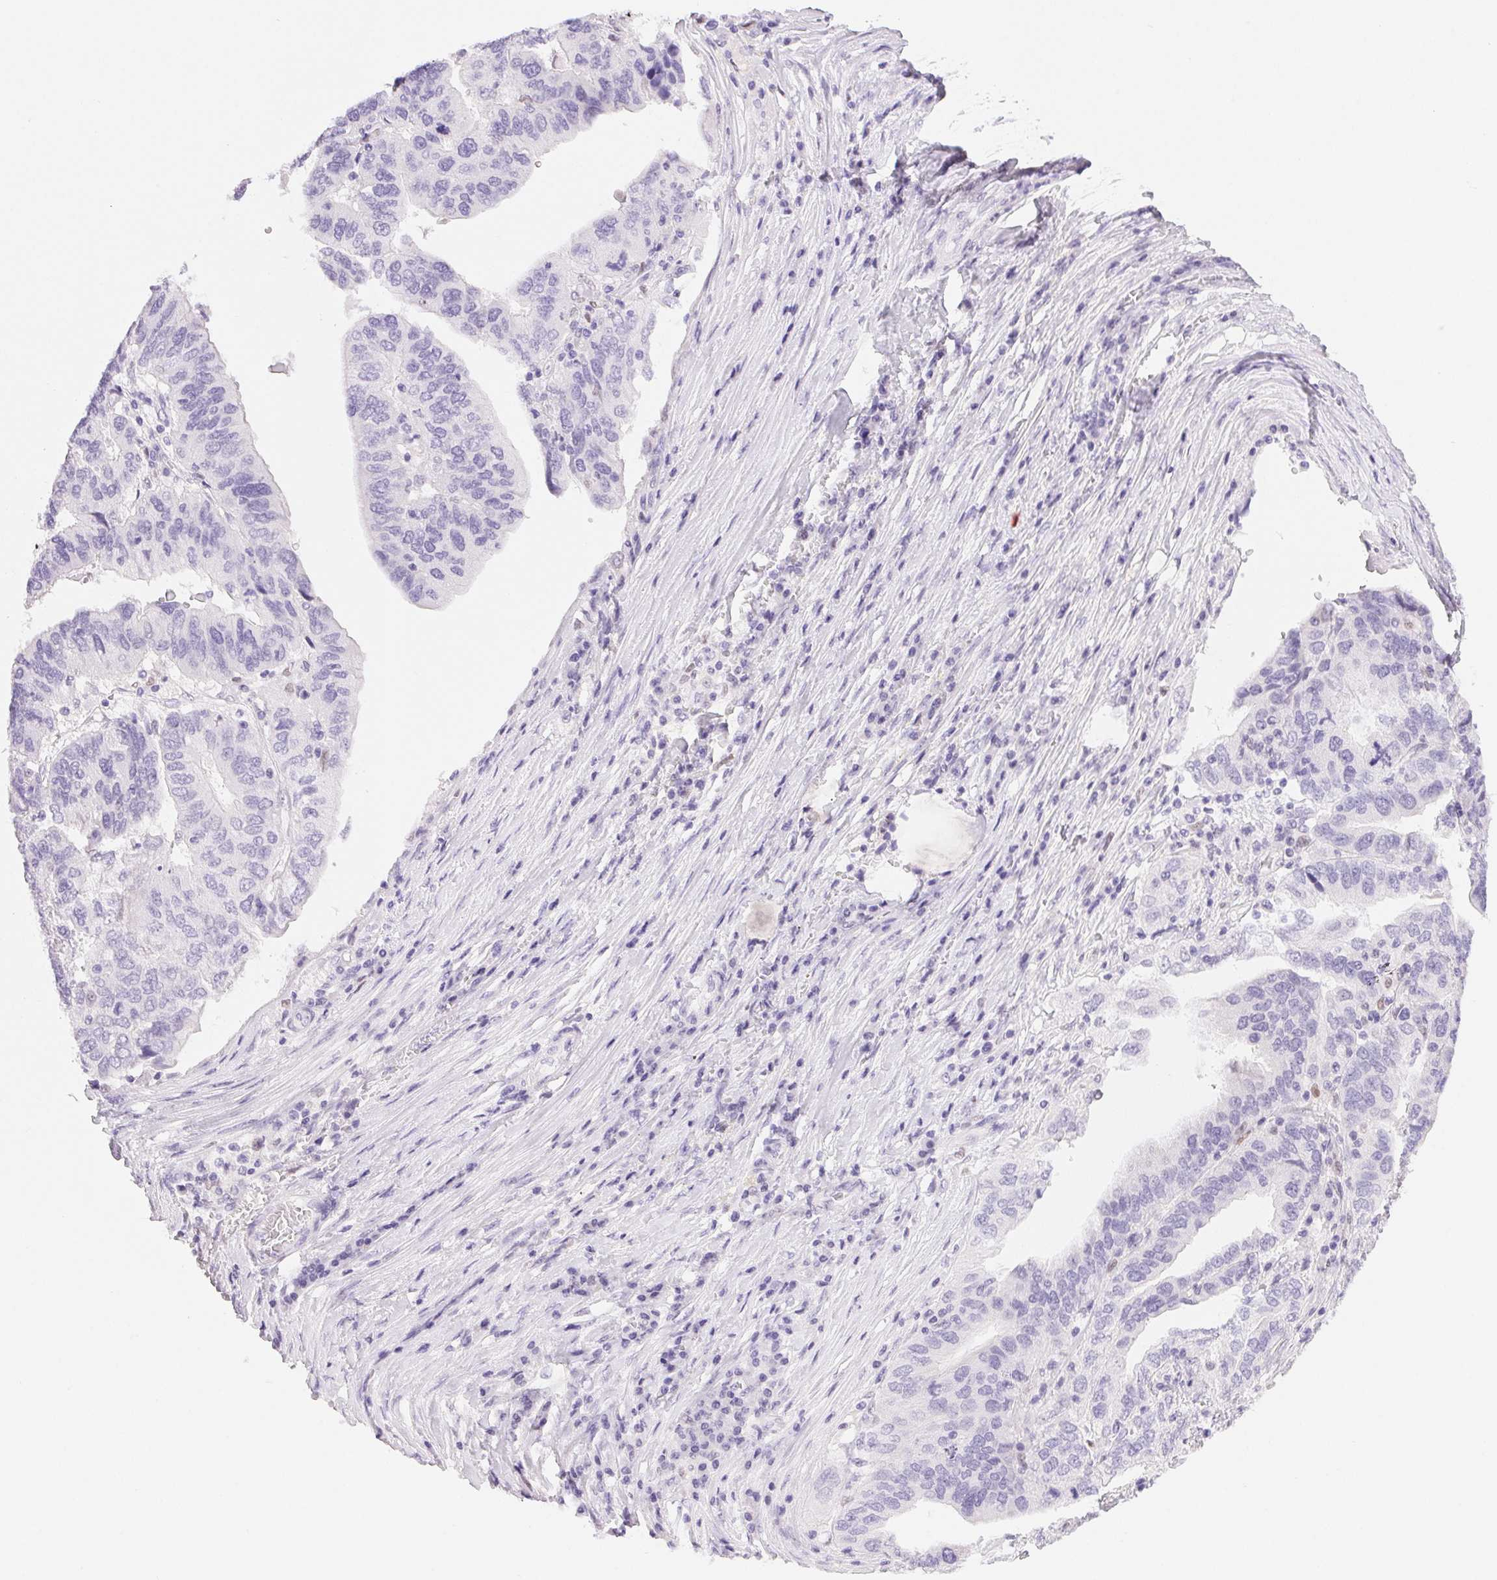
{"staining": {"intensity": "negative", "quantity": "none", "location": "none"}, "tissue": "ovarian cancer", "cell_type": "Tumor cells", "image_type": "cancer", "snomed": [{"axis": "morphology", "description": "Cystadenocarcinoma, serous, NOS"}, {"axis": "topography", "description": "Ovary"}], "caption": "The immunohistochemistry (IHC) micrograph has no significant staining in tumor cells of ovarian cancer (serous cystadenocarcinoma) tissue. (Brightfield microscopy of DAB (3,3'-diaminobenzidine) IHC at high magnification).", "gene": "ASGR2", "patient": {"sex": "female", "age": 79}}